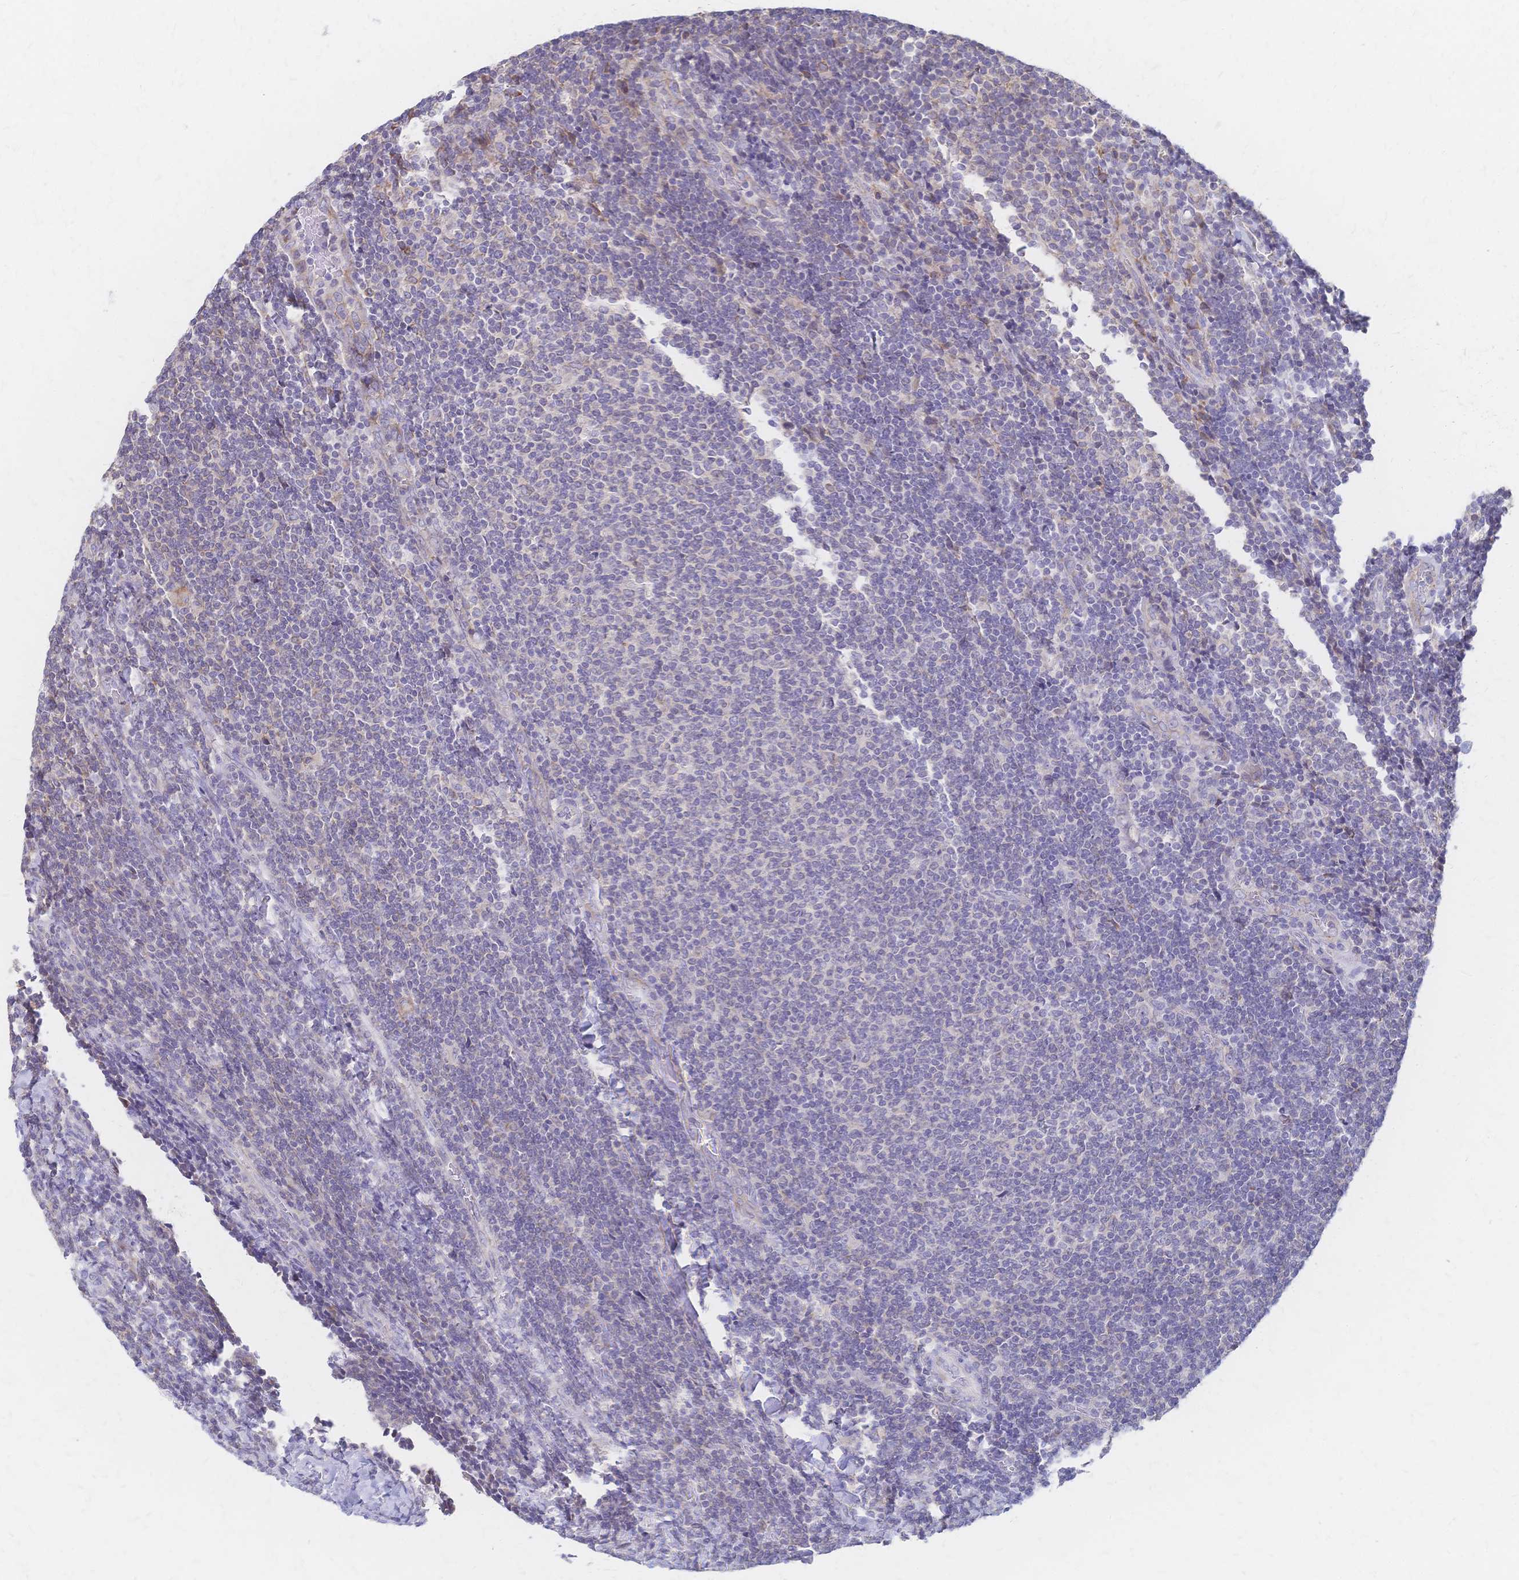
{"staining": {"intensity": "negative", "quantity": "none", "location": "none"}, "tissue": "lymphoma", "cell_type": "Tumor cells", "image_type": "cancer", "snomed": [{"axis": "morphology", "description": "Malignant lymphoma, non-Hodgkin's type, Low grade"}, {"axis": "topography", "description": "Lymph node"}], "caption": "Lymphoma was stained to show a protein in brown. There is no significant staining in tumor cells.", "gene": "CYB5A", "patient": {"sex": "male", "age": 52}}